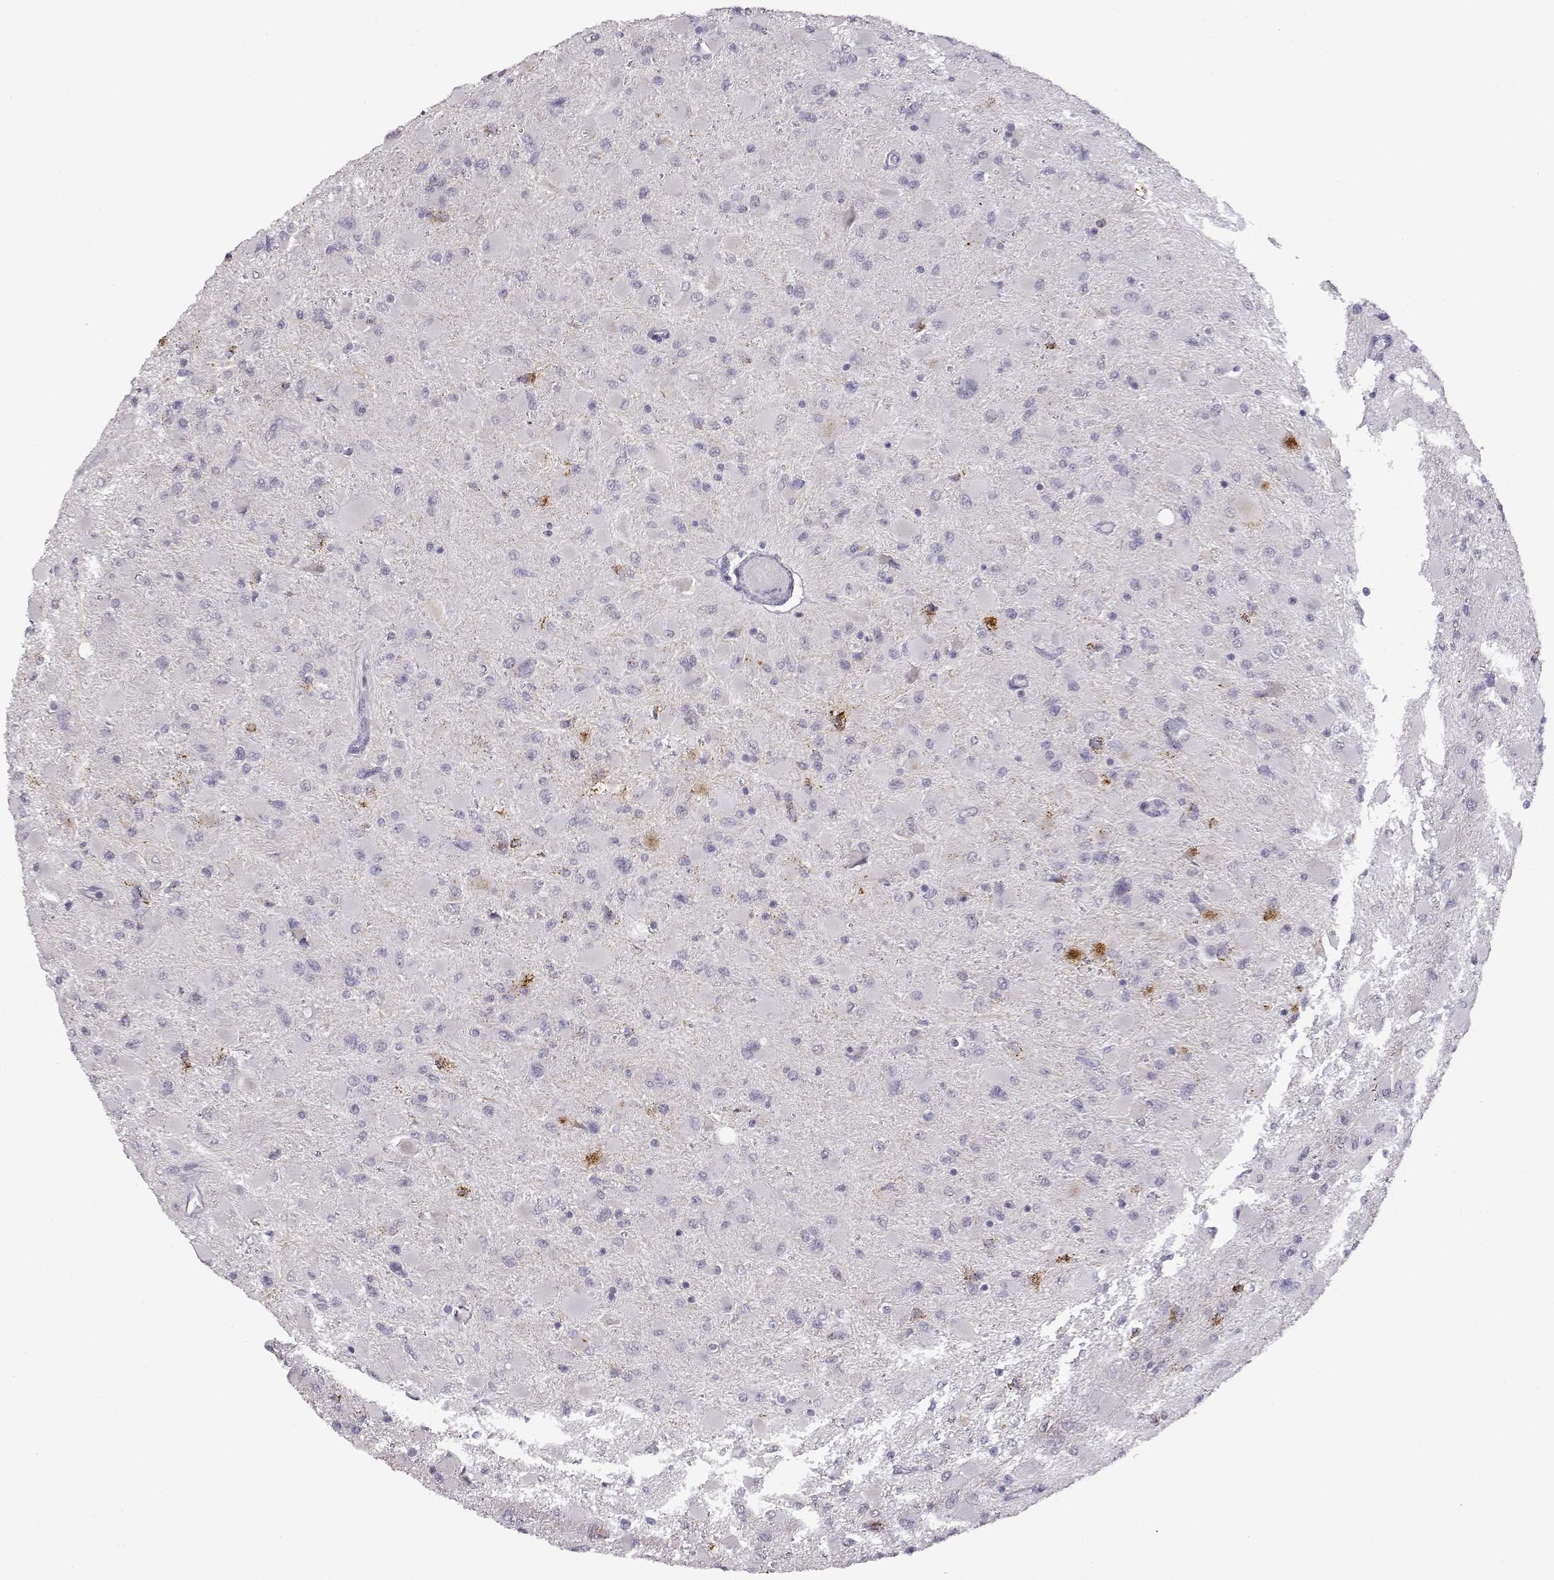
{"staining": {"intensity": "negative", "quantity": "none", "location": "none"}, "tissue": "glioma", "cell_type": "Tumor cells", "image_type": "cancer", "snomed": [{"axis": "morphology", "description": "Glioma, malignant, High grade"}, {"axis": "topography", "description": "Cerebral cortex"}], "caption": "Micrograph shows no significant protein staining in tumor cells of glioma.", "gene": "VGF", "patient": {"sex": "female", "age": 36}}